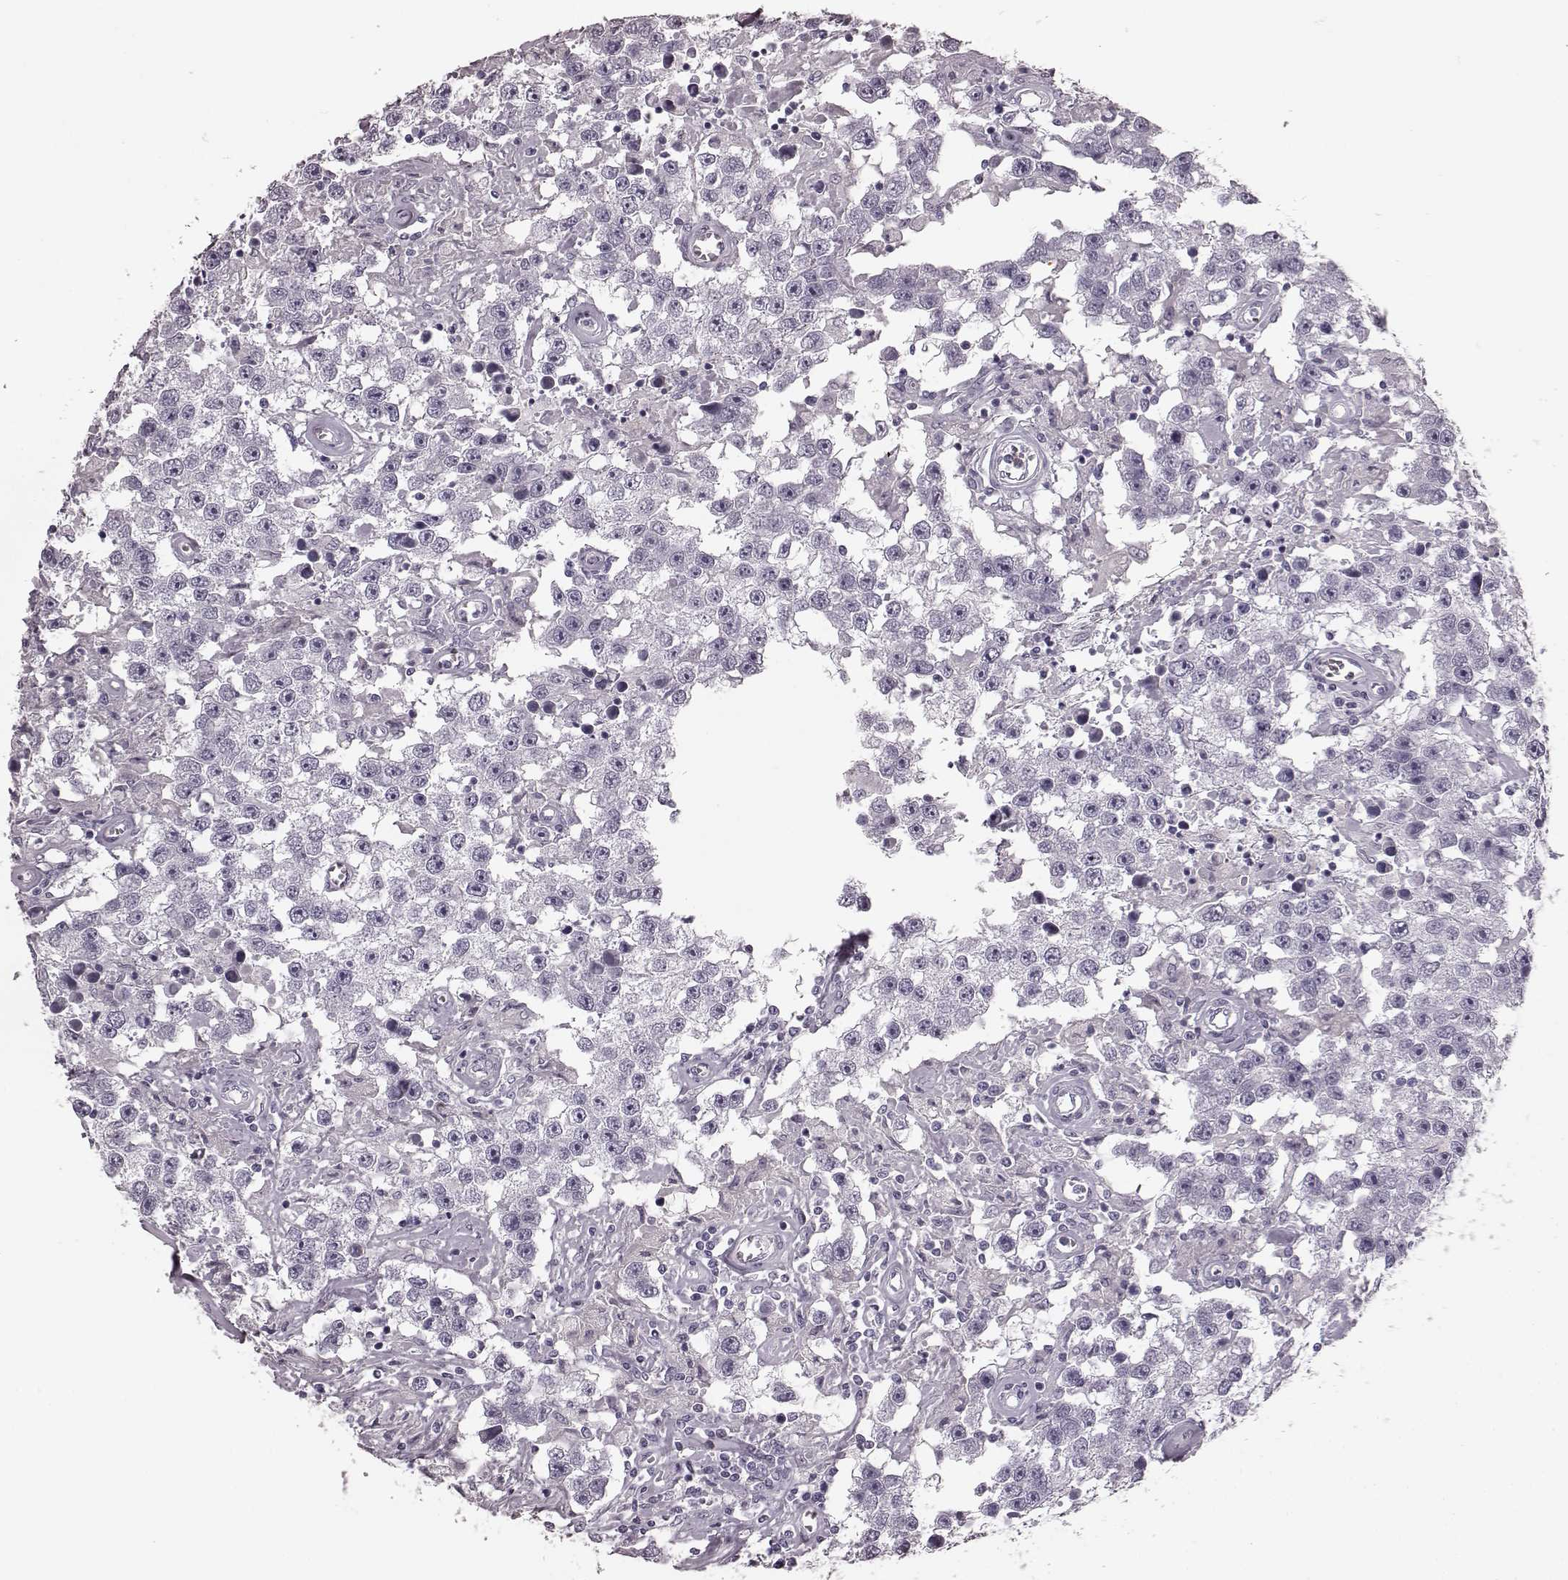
{"staining": {"intensity": "negative", "quantity": "none", "location": "none"}, "tissue": "testis cancer", "cell_type": "Tumor cells", "image_type": "cancer", "snomed": [{"axis": "morphology", "description": "Seminoma, NOS"}, {"axis": "topography", "description": "Testis"}], "caption": "DAB immunohistochemical staining of testis seminoma displays no significant staining in tumor cells.", "gene": "TRPM1", "patient": {"sex": "male", "age": 43}}